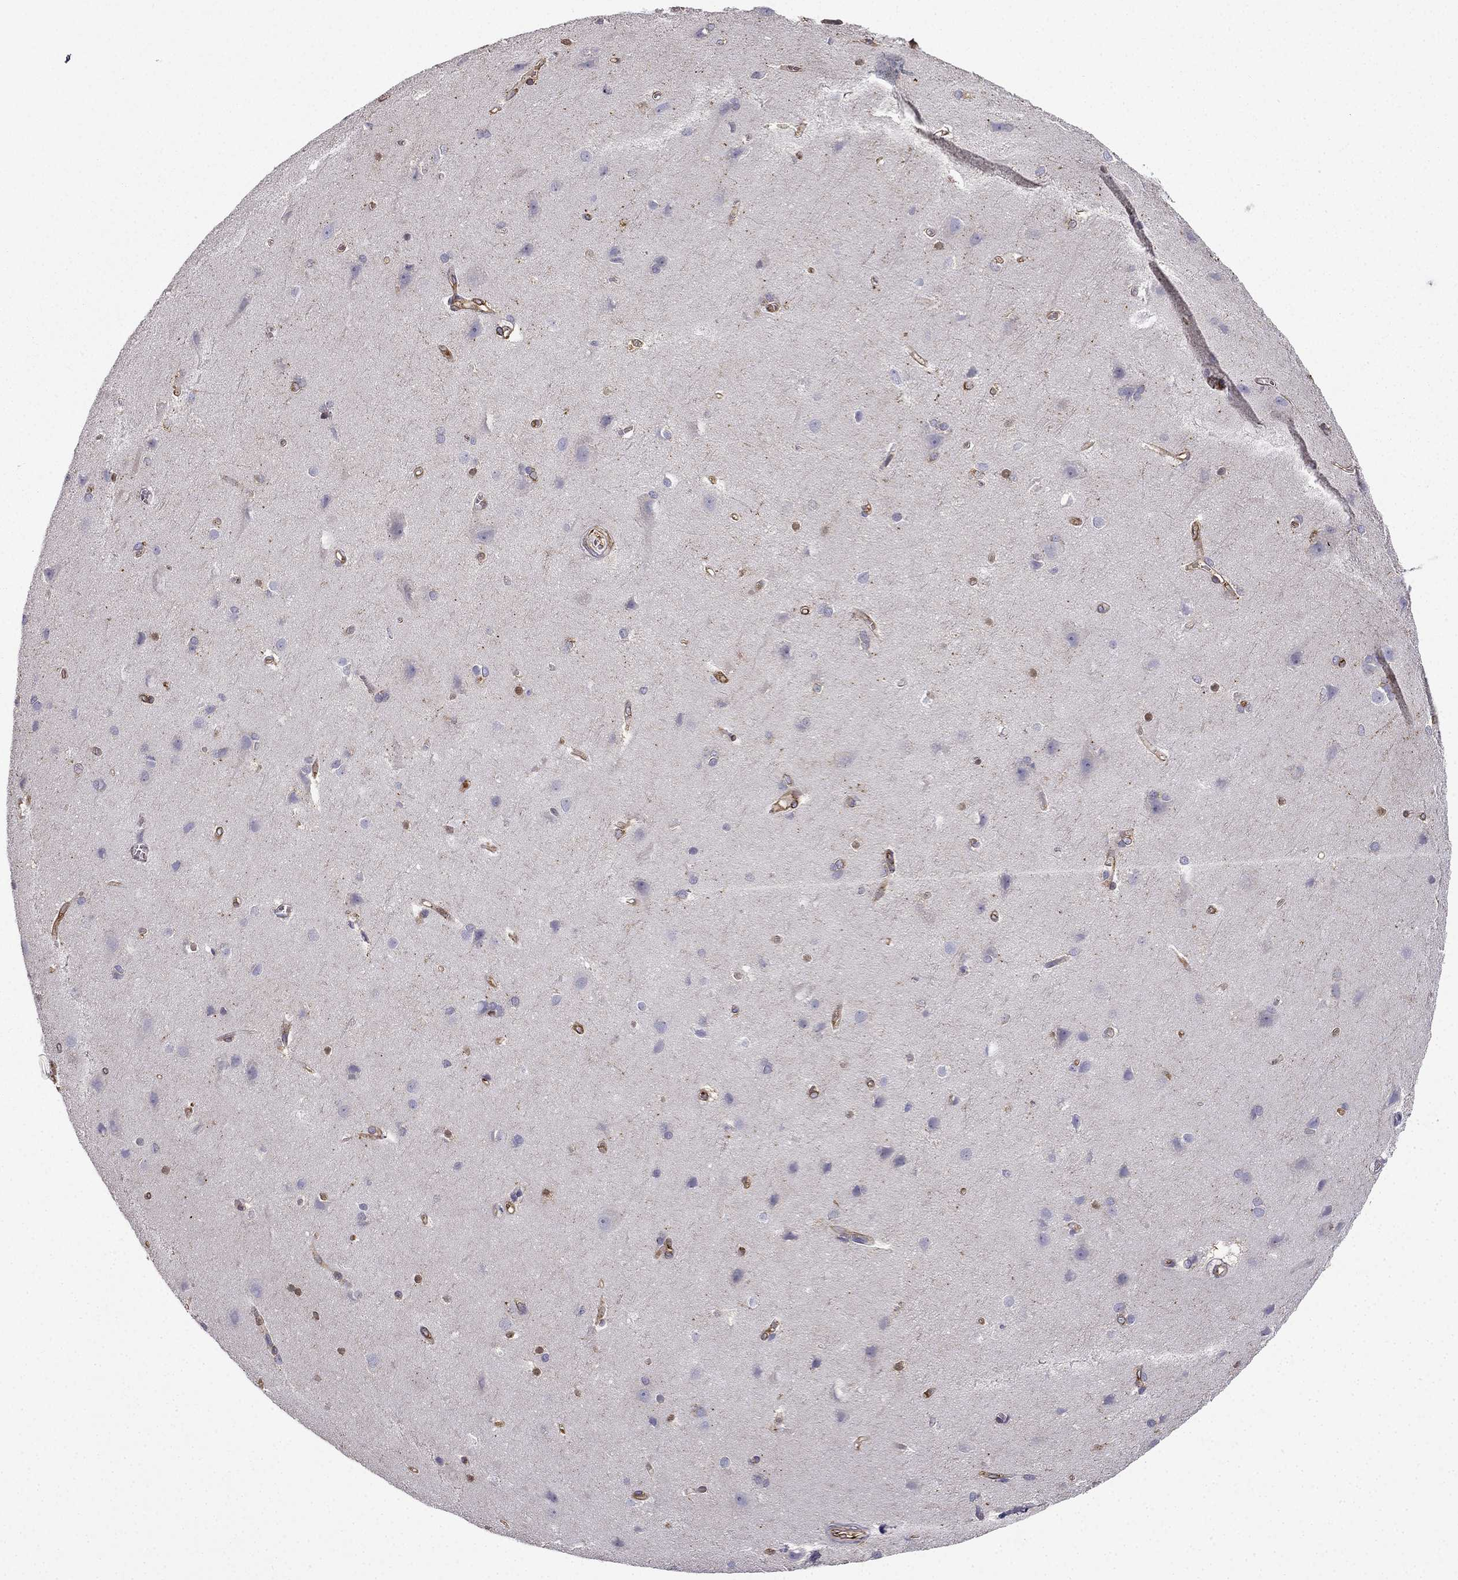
{"staining": {"intensity": "strong", "quantity": ">75%", "location": "cytoplasmic/membranous"}, "tissue": "cerebral cortex", "cell_type": "Endothelial cells", "image_type": "normal", "snomed": [{"axis": "morphology", "description": "Normal tissue, NOS"}, {"axis": "topography", "description": "Cerebral cortex"}], "caption": "IHC of unremarkable human cerebral cortex shows high levels of strong cytoplasmic/membranous staining in about >75% of endothelial cells. The protein of interest is shown in brown color, while the nuclei are stained blue.", "gene": "MAP4", "patient": {"sex": "male", "age": 37}}